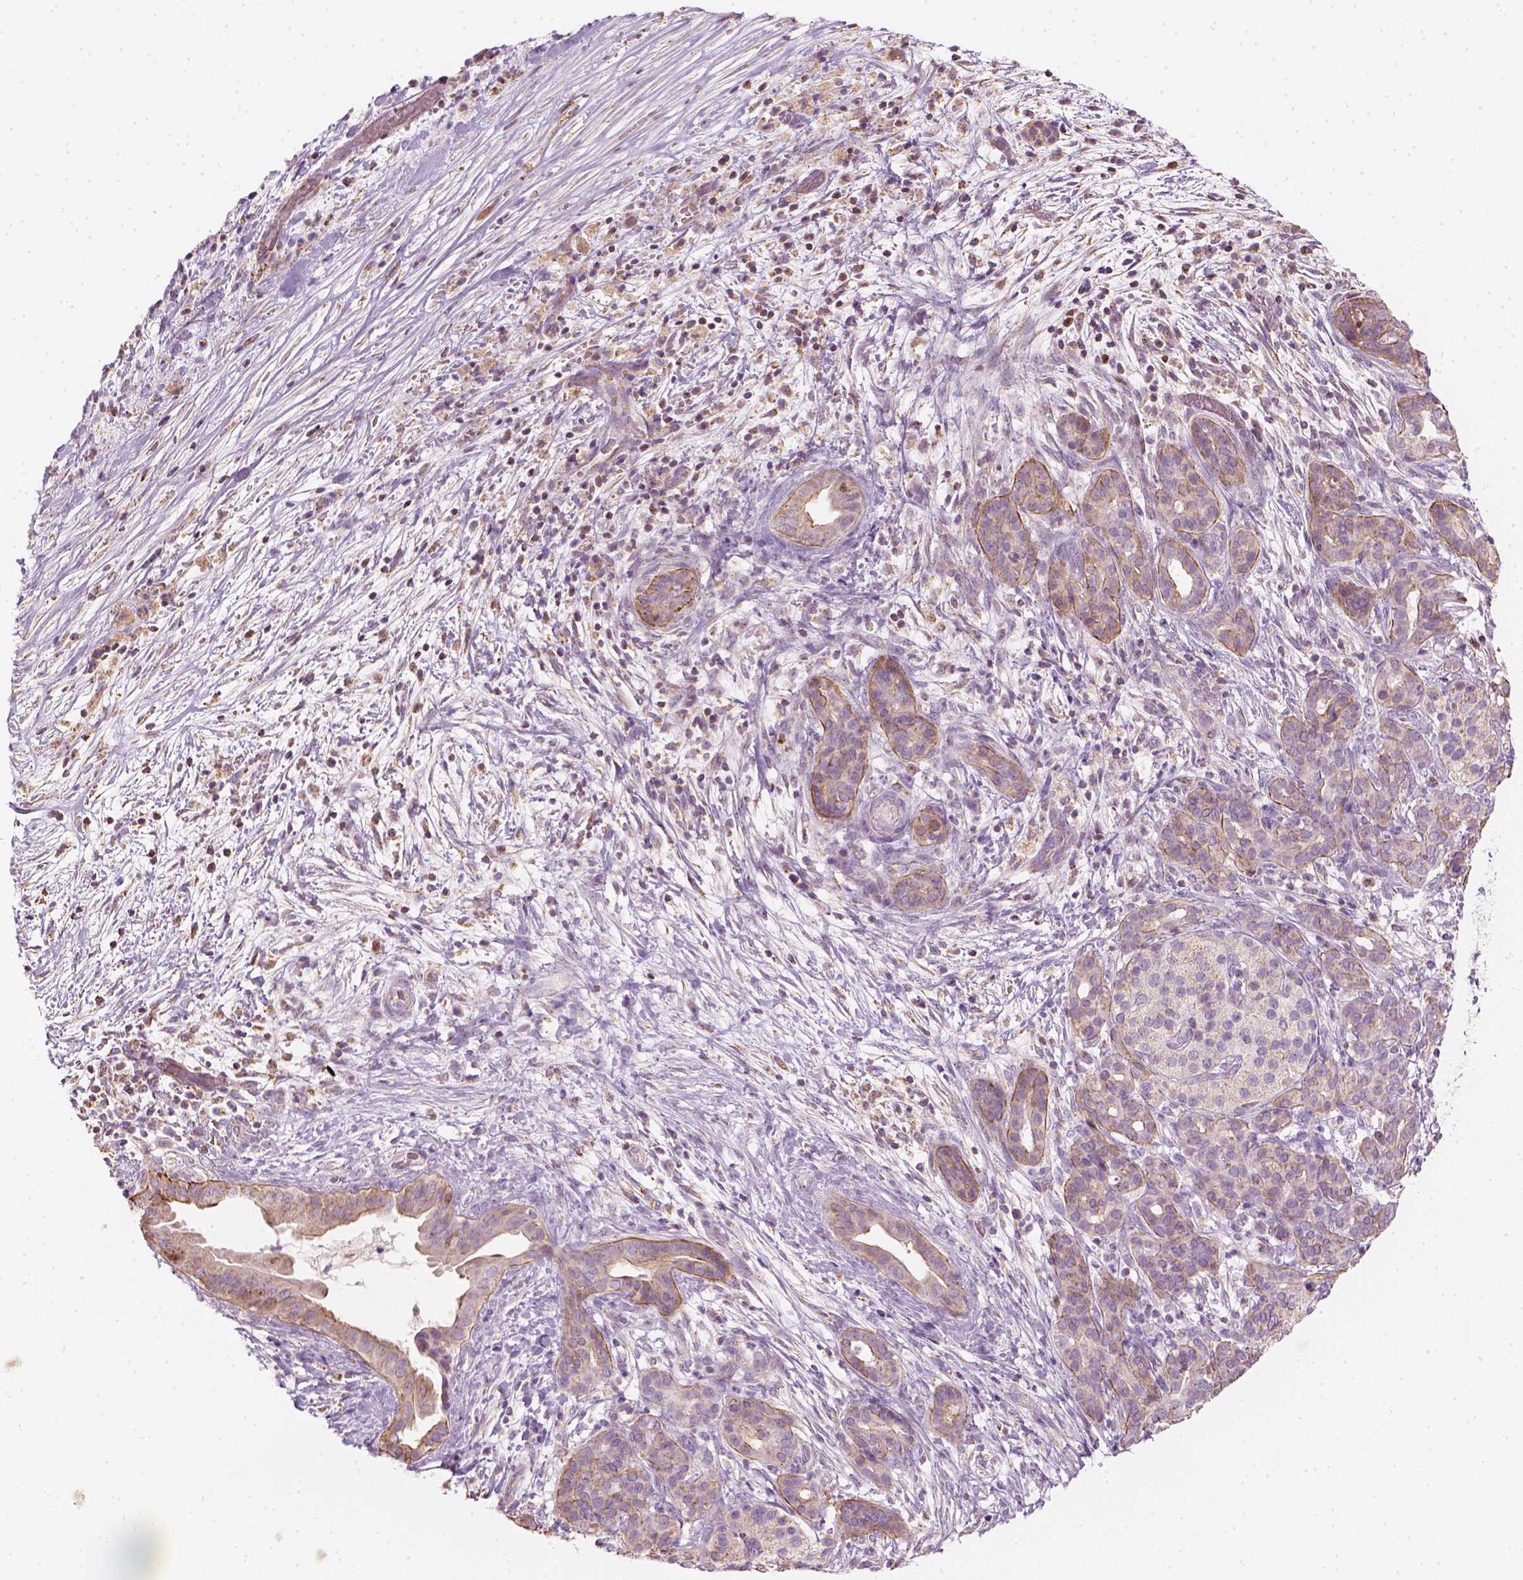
{"staining": {"intensity": "moderate", "quantity": ">75%", "location": "cytoplasmic/membranous"}, "tissue": "pancreatic cancer", "cell_type": "Tumor cells", "image_type": "cancer", "snomed": [{"axis": "morphology", "description": "Adenocarcinoma, NOS"}, {"axis": "topography", "description": "Pancreas"}], "caption": "Immunohistochemical staining of pancreatic cancer displays medium levels of moderate cytoplasmic/membranous protein expression in about >75% of tumor cells.", "gene": "LCA5", "patient": {"sex": "male", "age": 44}}